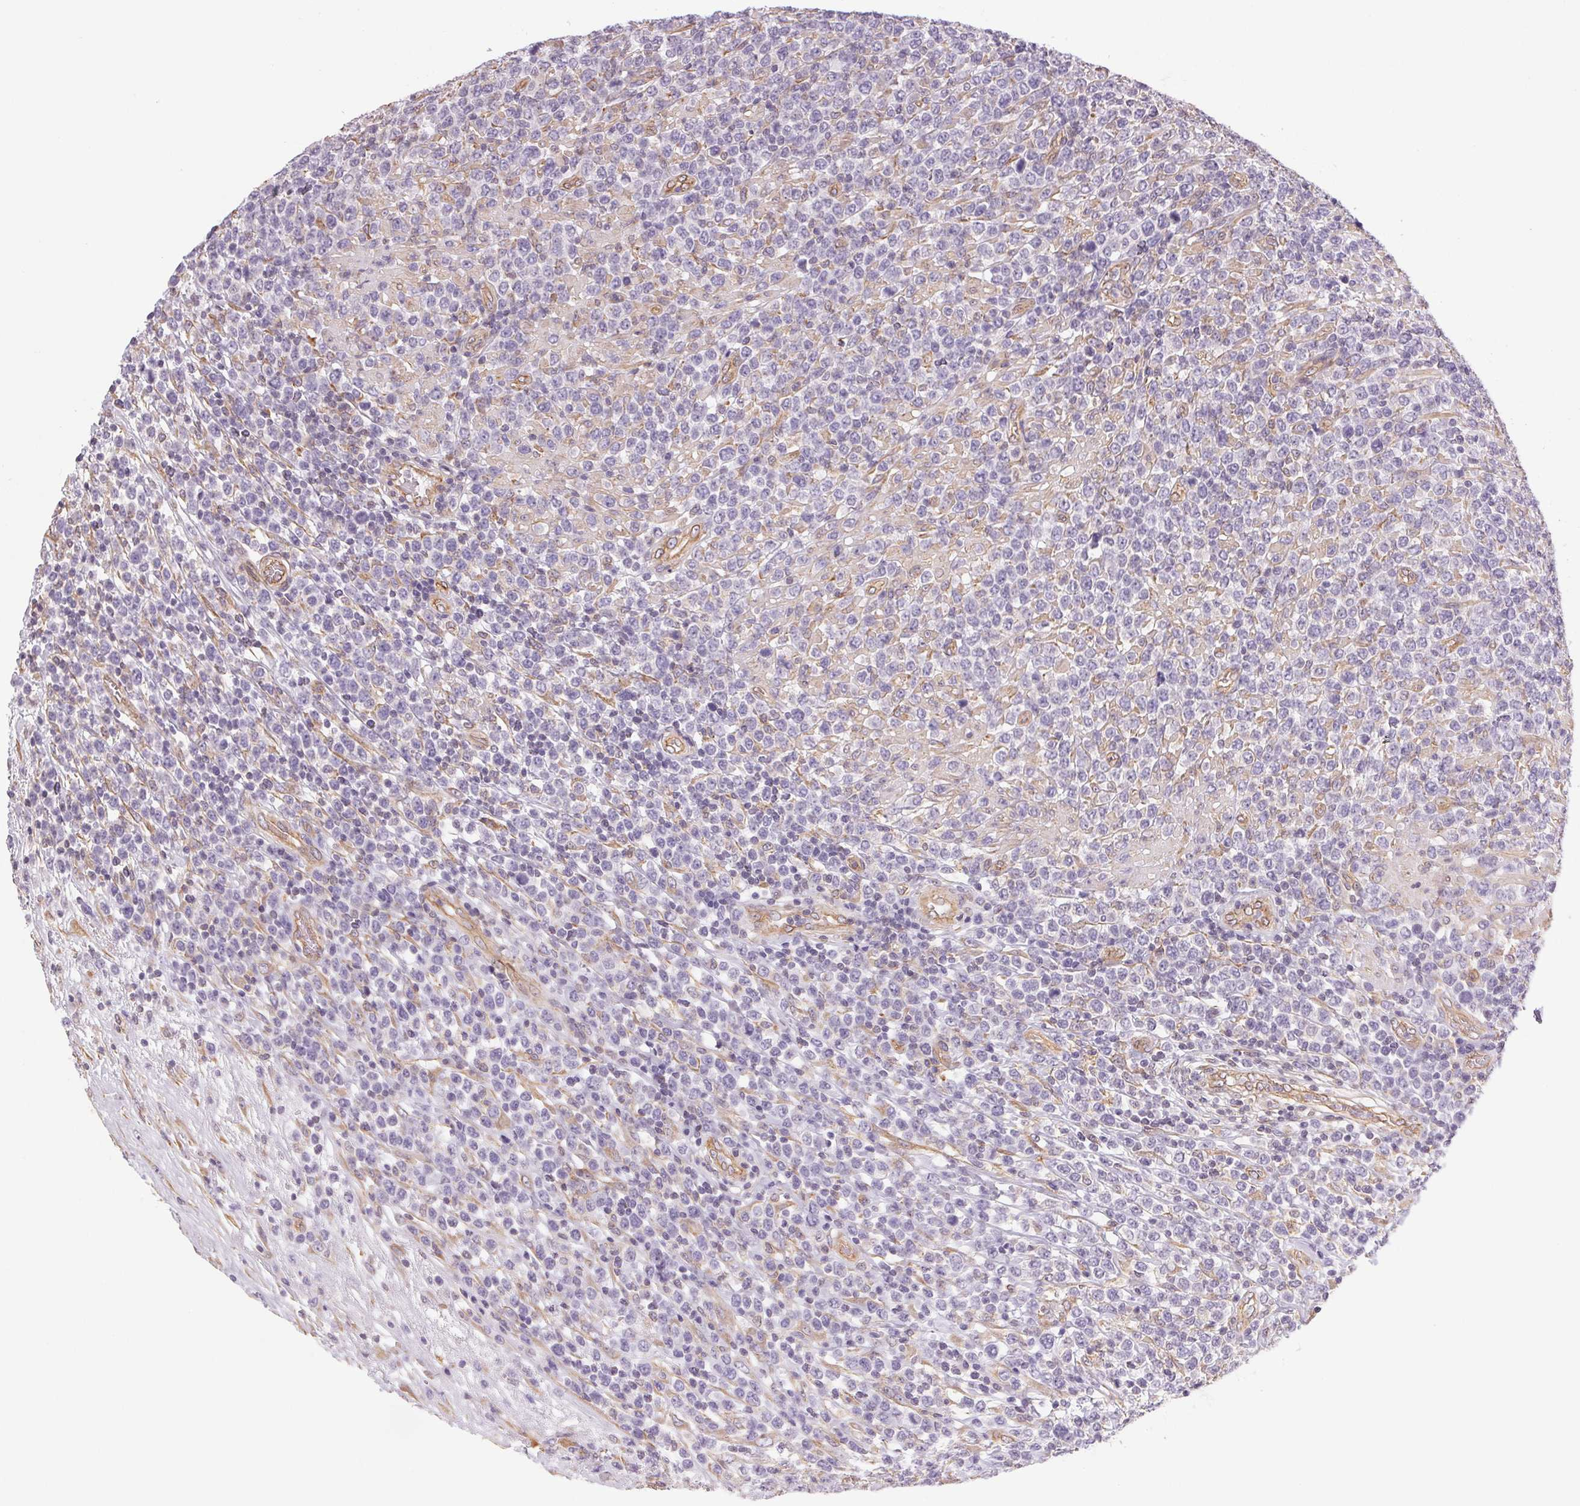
{"staining": {"intensity": "negative", "quantity": "none", "location": "none"}, "tissue": "lymphoma", "cell_type": "Tumor cells", "image_type": "cancer", "snomed": [{"axis": "morphology", "description": "Malignant lymphoma, non-Hodgkin's type, High grade"}, {"axis": "topography", "description": "Soft tissue"}], "caption": "The photomicrograph shows no significant positivity in tumor cells of lymphoma.", "gene": "PLA2G4F", "patient": {"sex": "female", "age": 56}}